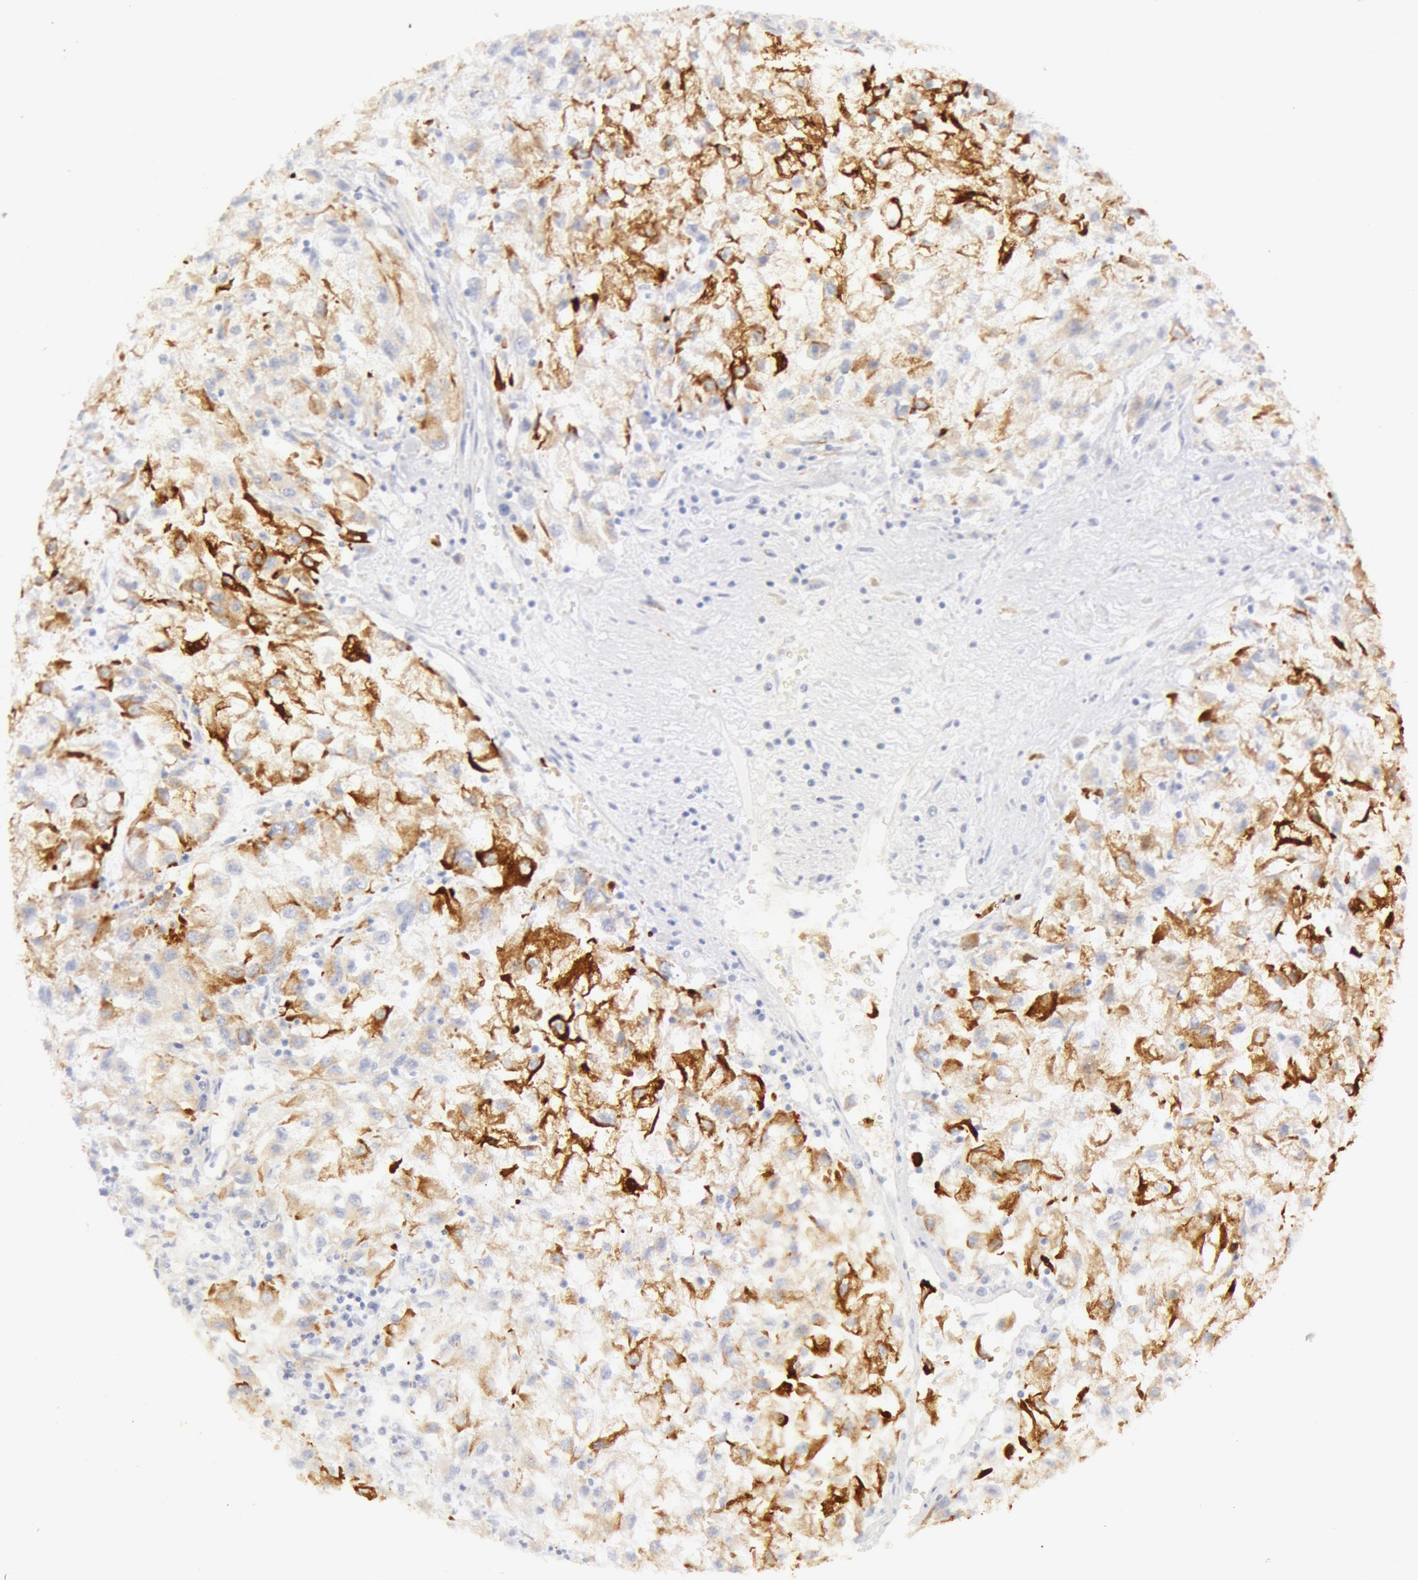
{"staining": {"intensity": "weak", "quantity": "25%-75%", "location": "cytoplasmic/membranous"}, "tissue": "renal cancer", "cell_type": "Tumor cells", "image_type": "cancer", "snomed": [{"axis": "morphology", "description": "Adenocarcinoma, NOS"}, {"axis": "topography", "description": "Kidney"}], "caption": "Immunohistochemical staining of renal adenocarcinoma shows low levels of weak cytoplasmic/membranous protein expression in about 25%-75% of tumor cells. Ihc stains the protein of interest in brown and the nuclei are stained blue.", "gene": "KRT8", "patient": {"sex": "male", "age": 59}}